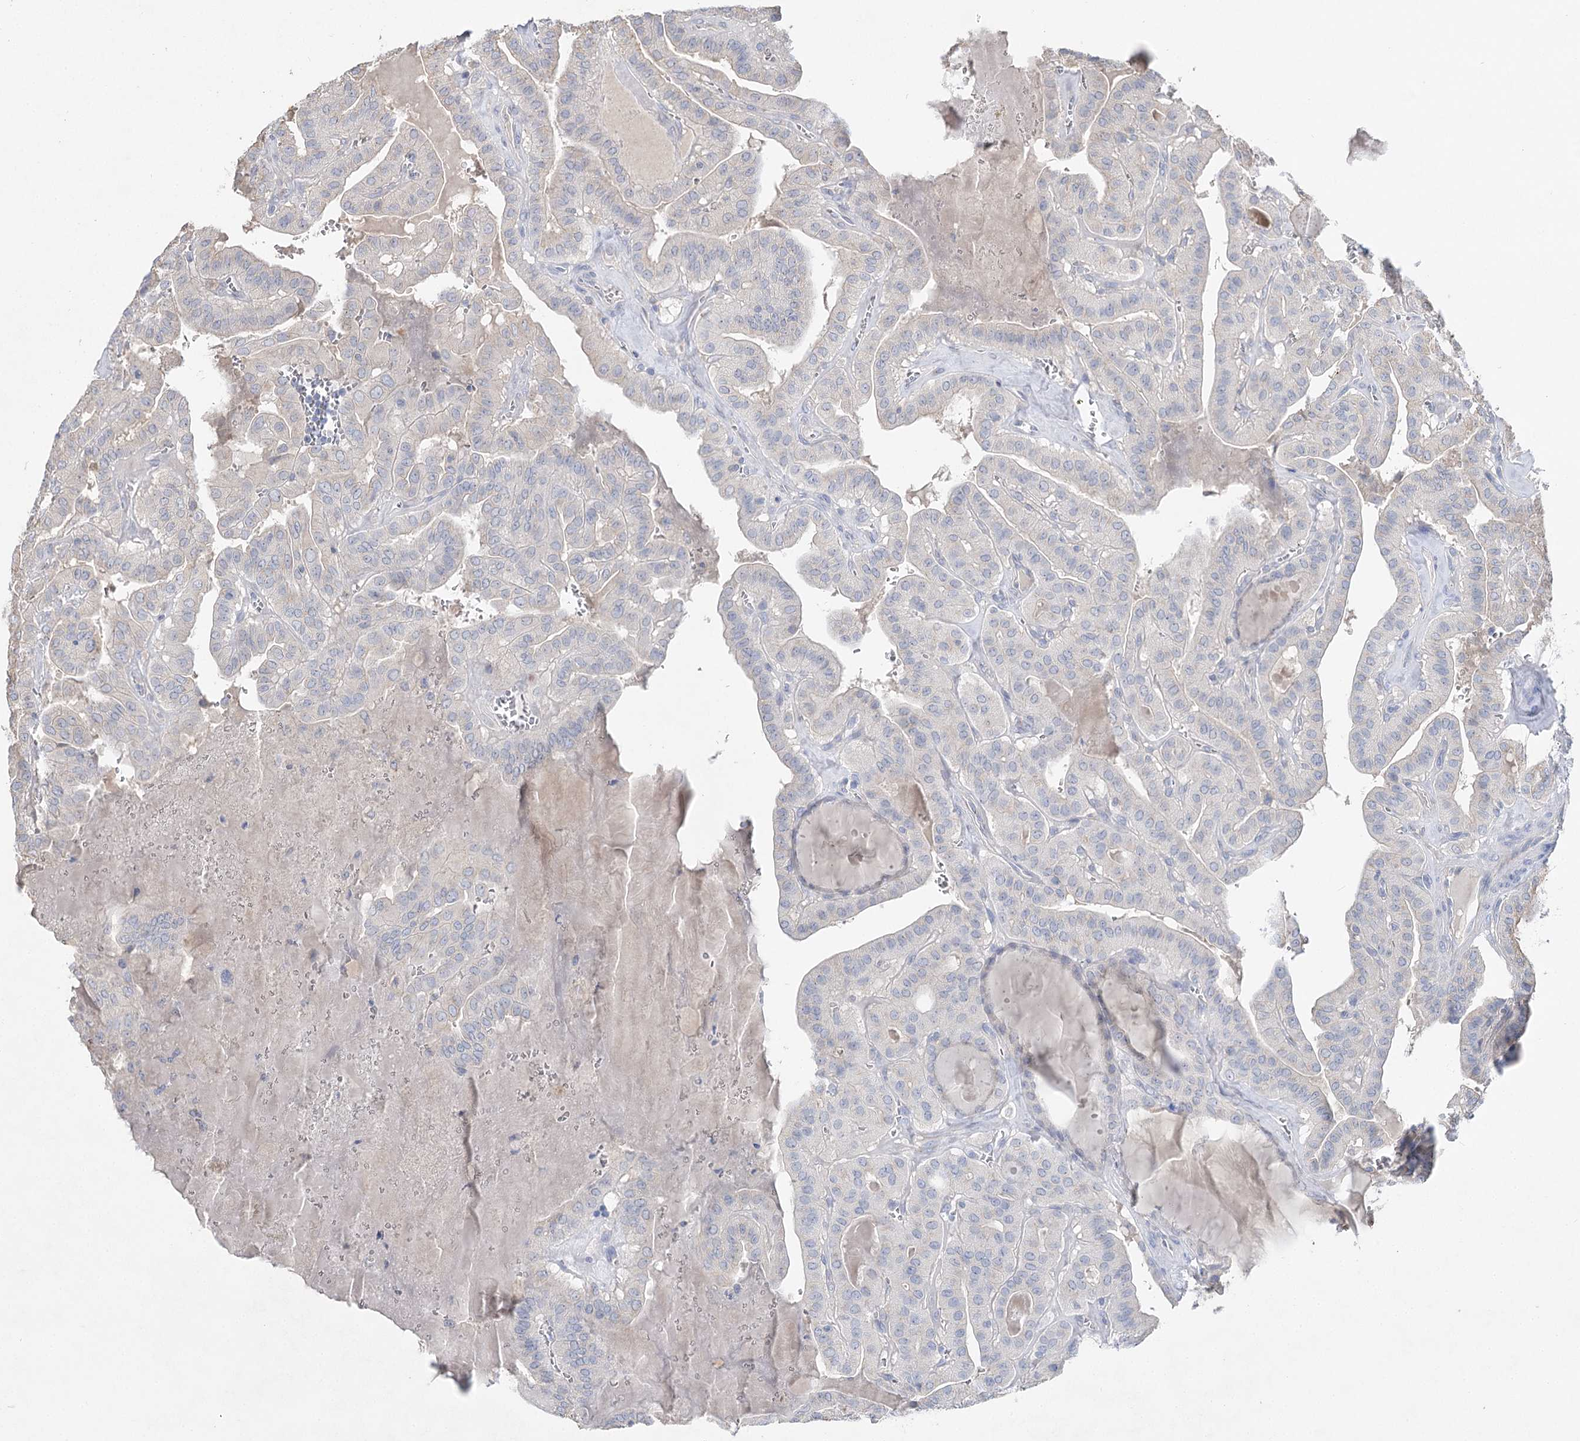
{"staining": {"intensity": "negative", "quantity": "none", "location": "none"}, "tissue": "thyroid cancer", "cell_type": "Tumor cells", "image_type": "cancer", "snomed": [{"axis": "morphology", "description": "Papillary adenocarcinoma, NOS"}, {"axis": "topography", "description": "Thyroid gland"}], "caption": "Tumor cells show no significant expression in thyroid papillary adenocarcinoma.", "gene": "IL1RAP", "patient": {"sex": "male", "age": 52}}